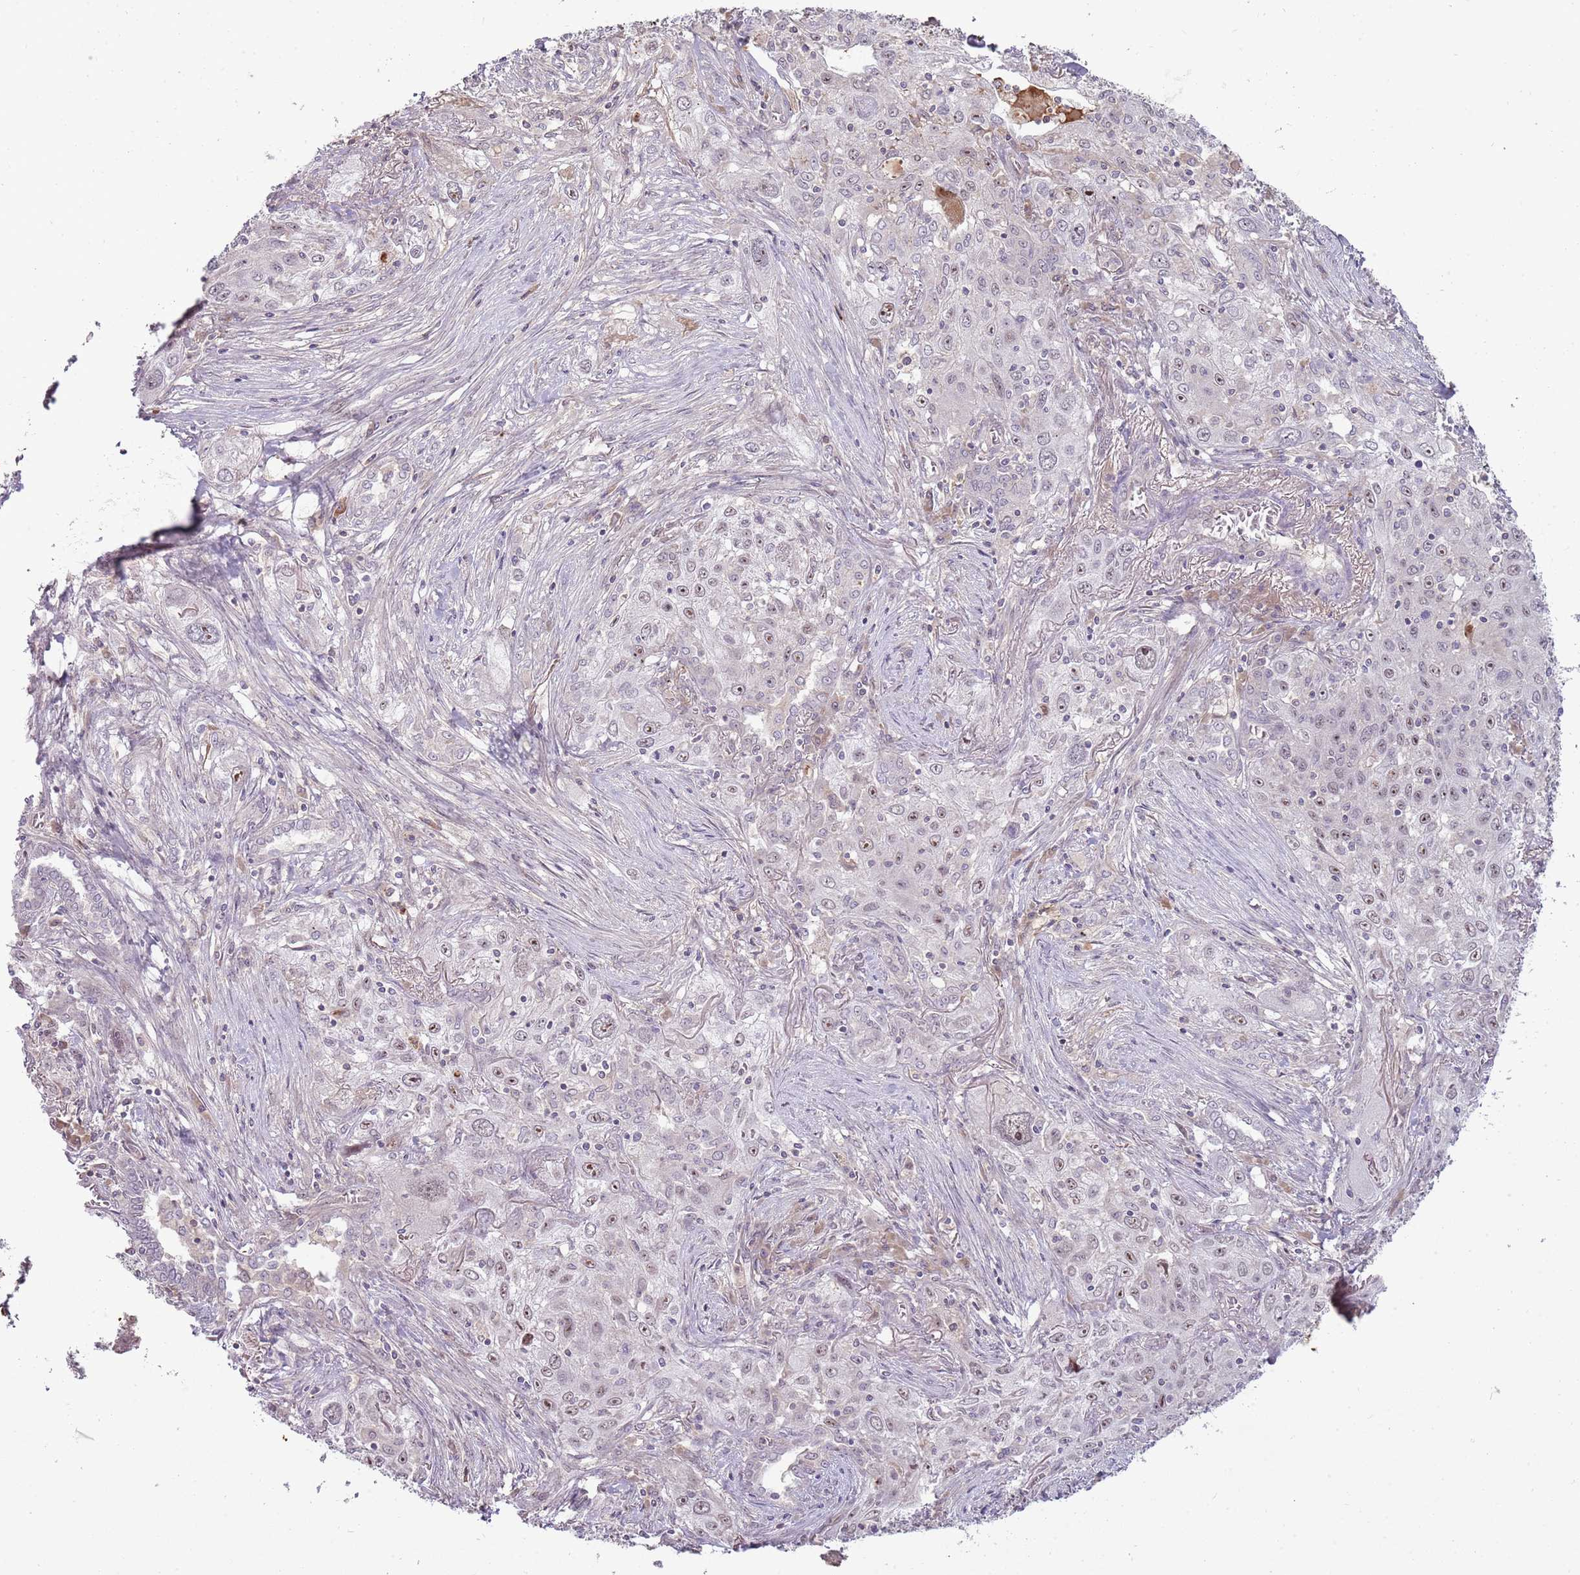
{"staining": {"intensity": "moderate", "quantity": "<25%", "location": "nuclear"}, "tissue": "lung cancer", "cell_type": "Tumor cells", "image_type": "cancer", "snomed": [{"axis": "morphology", "description": "Squamous cell carcinoma, NOS"}, {"axis": "topography", "description": "Lung"}], "caption": "Lung cancer (squamous cell carcinoma) stained for a protein (brown) shows moderate nuclear positive staining in approximately <25% of tumor cells.", "gene": "NBPF6", "patient": {"sex": "female", "age": 69}}